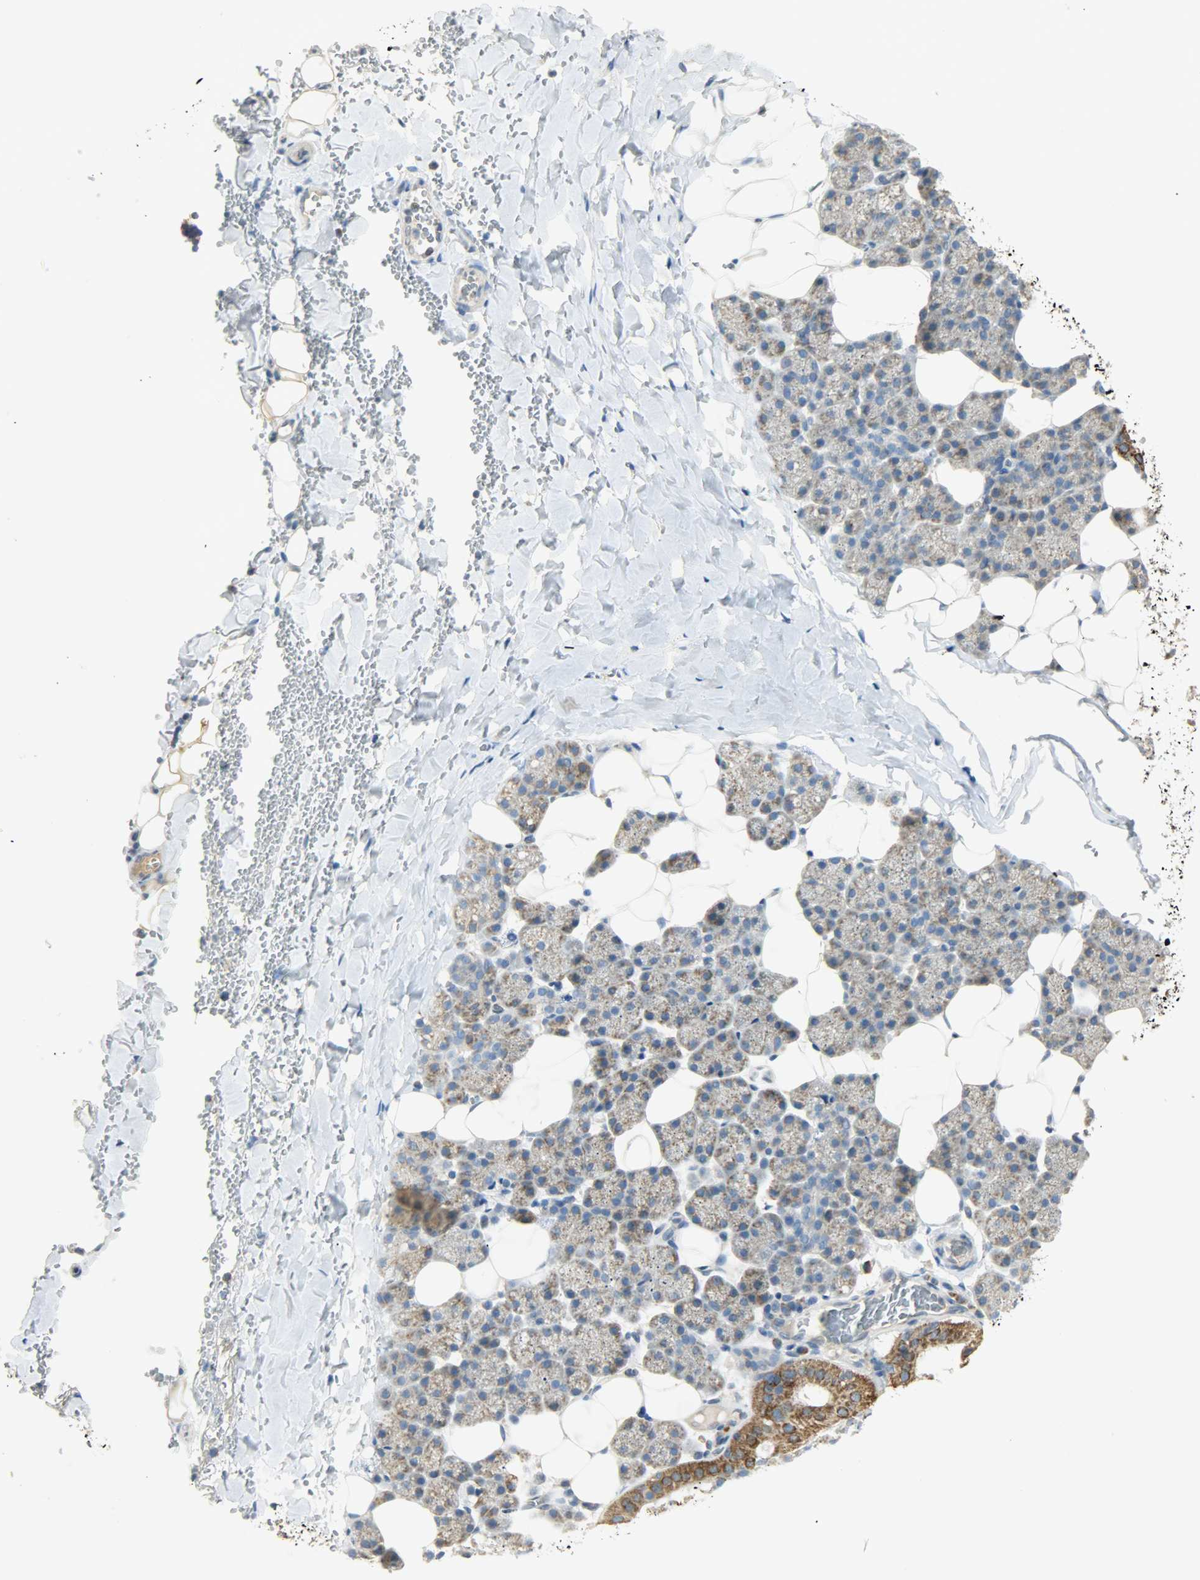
{"staining": {"intensity": "strong", "quantity": "<25%", "location": "cytoplasmic/membranous"}, "tissue": "salivary gland", "cell_type": "Glandular cells", "image_type": "normal", "snomed": [{"axis": "morphology", "description": "Normal tissue, NOS"}, {"axis": "topography", "description": "Lymph node"}, {"axis": "topography", "description": "Salivary gland"}], "caption": "Strong cytoplasmic/membranous positivity is seen in approximately <25% of glandular cells in normal salivary gland.", "gene": "NNT", "patient": {"sex": "male", "age": 8}}